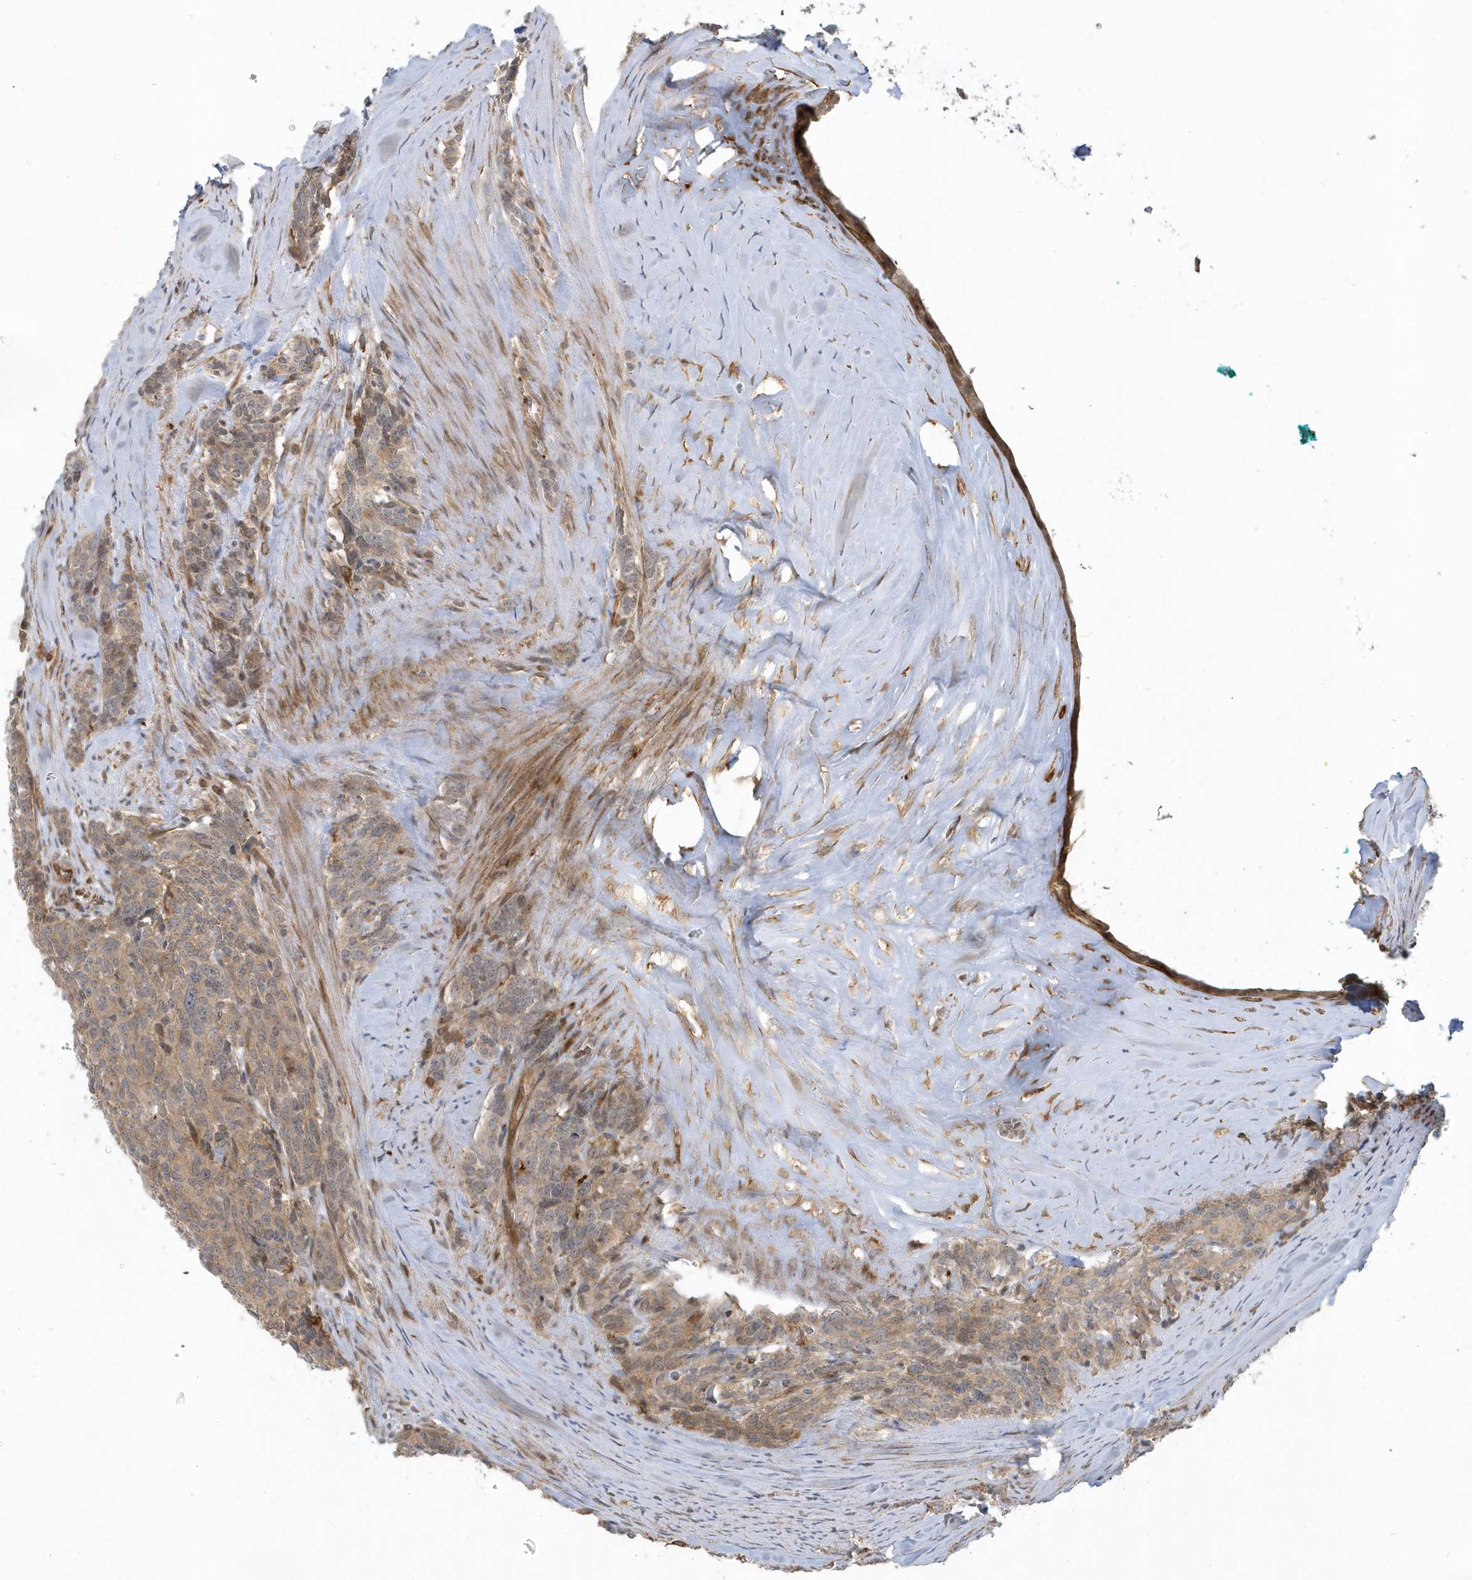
{"staining": {"intensity": "weak", "quantity": ">75%", "location": "cytoplasmic/membranous"}, "tissue": "carcinoid", "cell_type": "Tumor cells", "image_type": "cancer", "snomed": [{"axis": "morphology", "description": "Carcinoid, malignant, NOS"}, {"axis": "topography", "description": "Lung"}], "caption": "Carcinoid stained with a protein marker exhibits weak staining in tumor cells.", "gene": "ZBTB8A", "patient": {"sex": "female", "age": 46}}